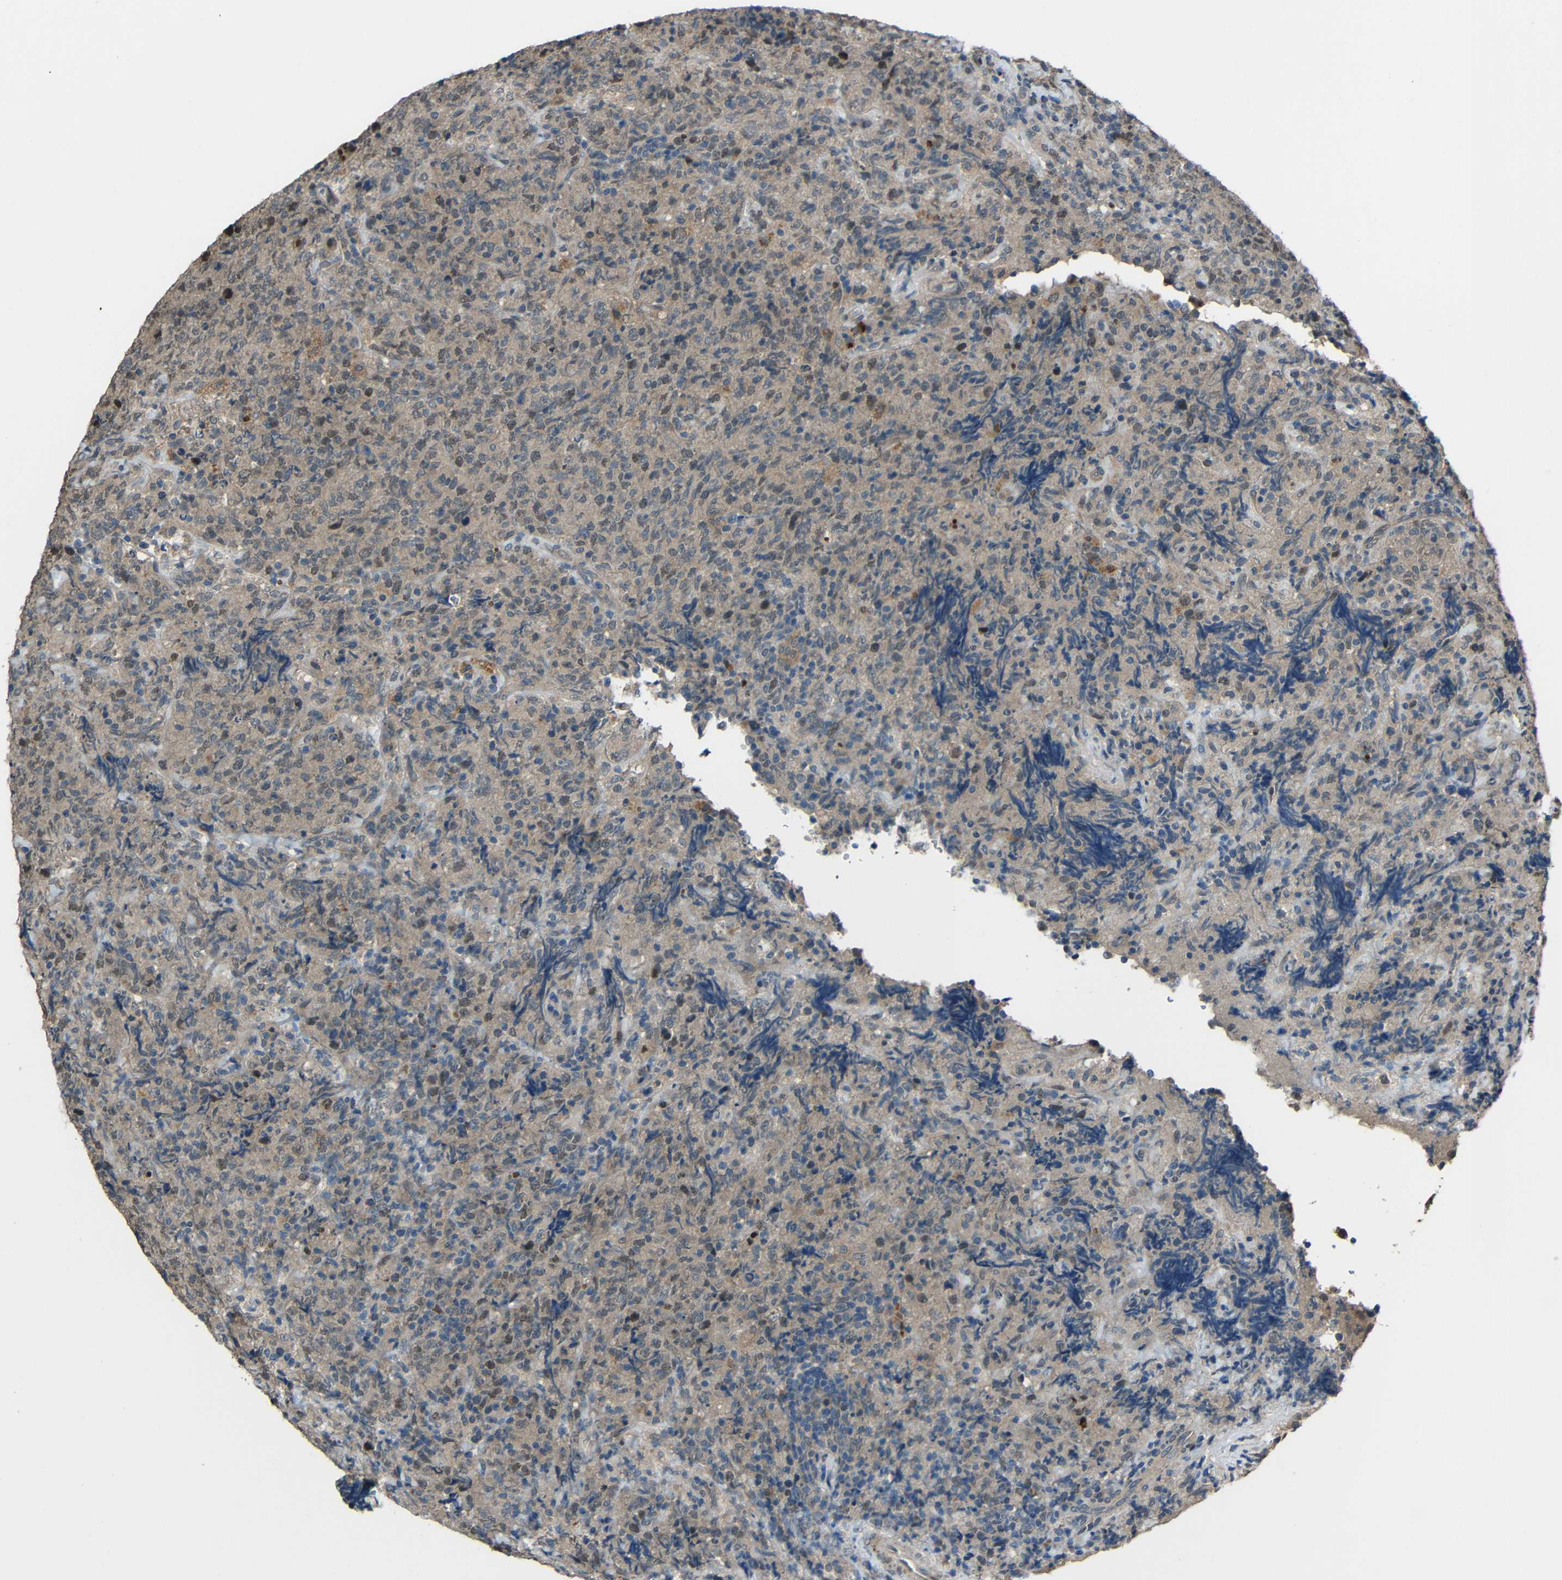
{"staining": {"intensity": "weak", "quantity": "25%-75%", "location": "cytoplasmic/membranous,nuclear"}, "tissue": "lymphoma", "cell_type": "Tumor cells", "image_type": "cancer", "snomed": [{"axis": "morphology", "description": "Malignant lymphoma, non-Hodgkin's type, High grade"}, {"axis": "topography", "description": "Tonsil"}], "caption": "Lymphoma stained with a brown dye shows weak cytoplasmic/membranous and nuclear positive staining in approximately 25%-75% of tumor cells.", "gene": "STBD1", "patient": {"sex": "female", "age": 36}}